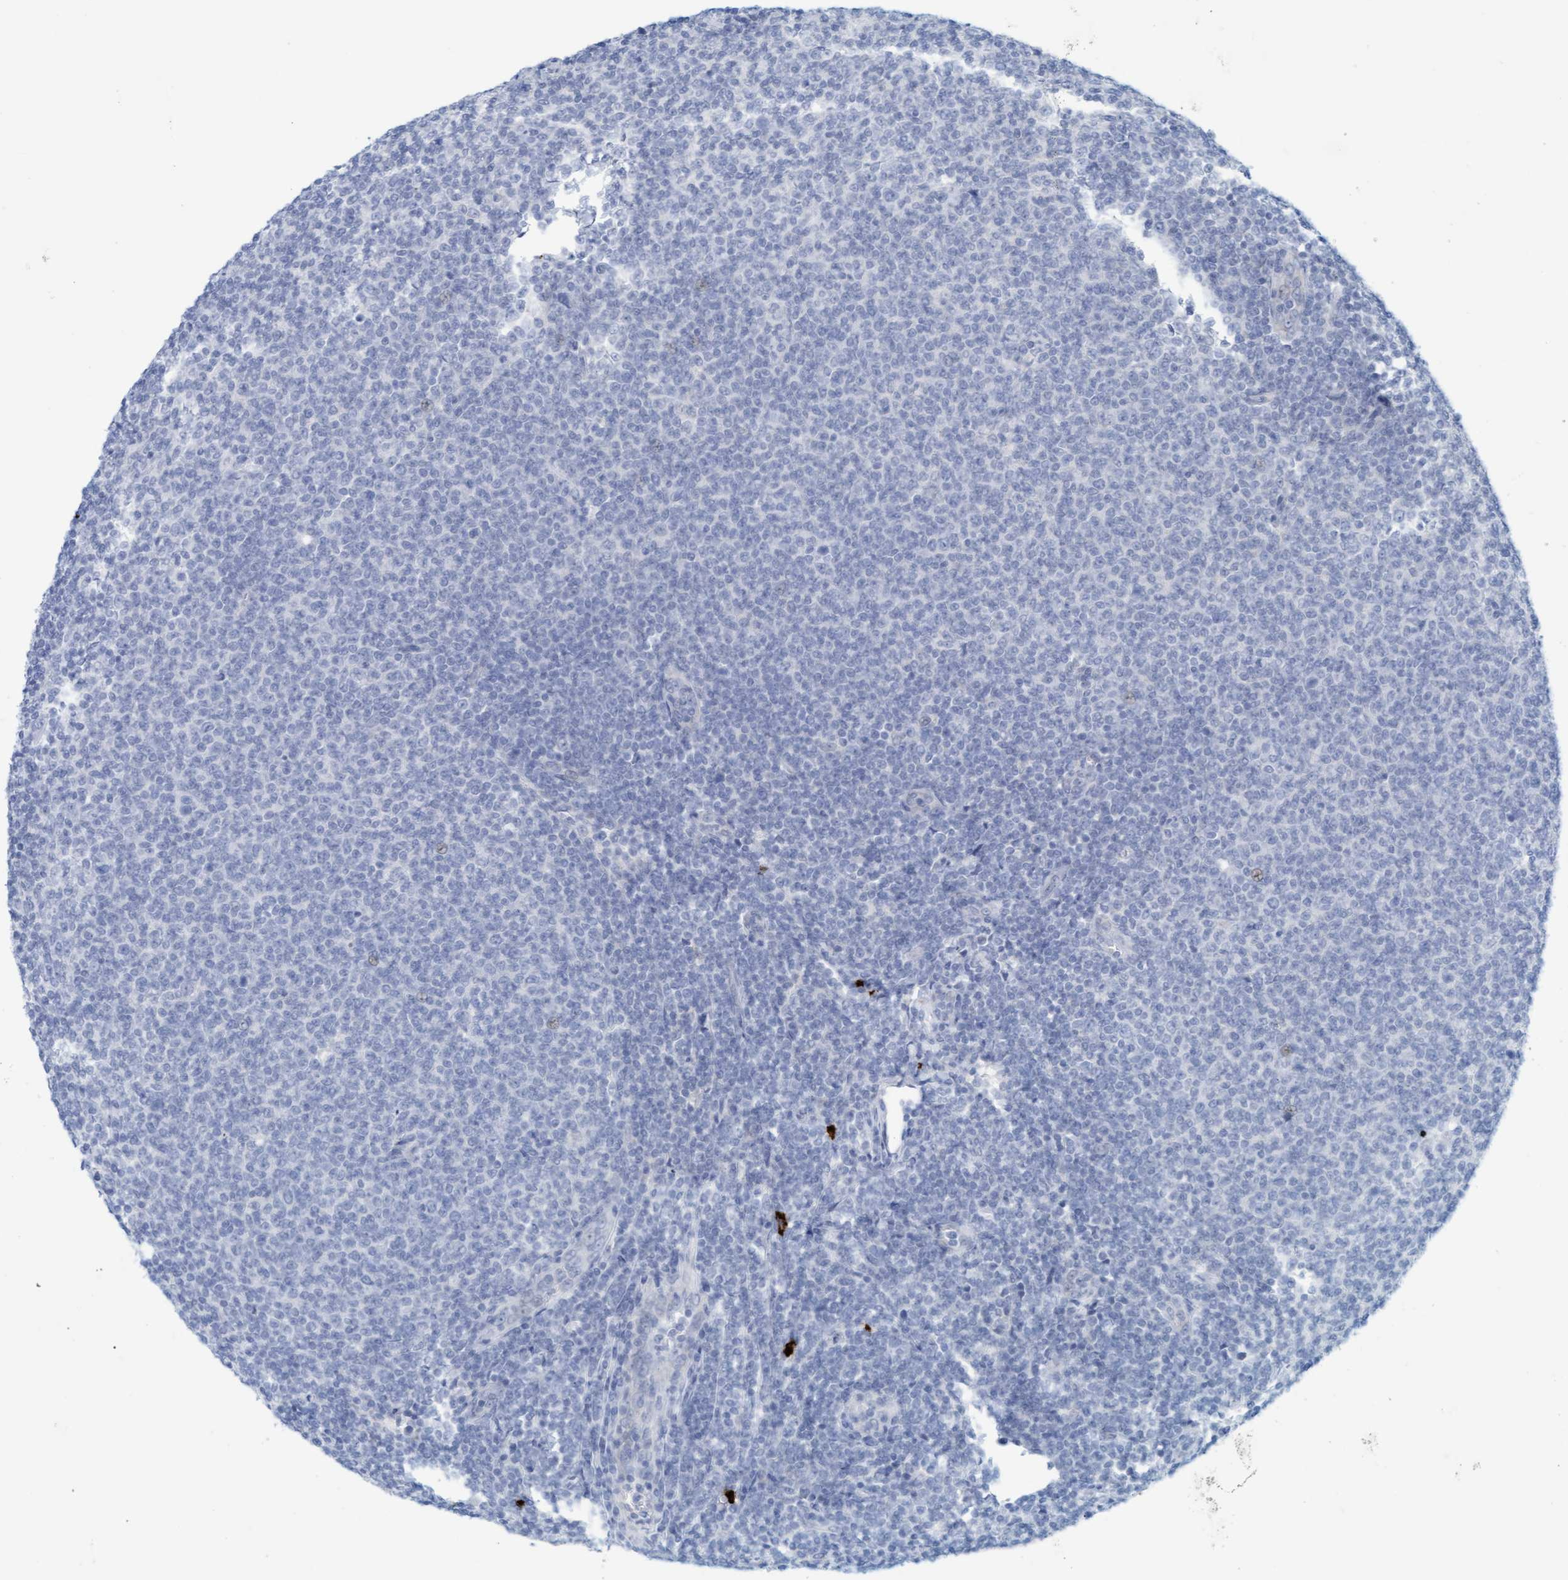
{"staining": {"intensity": "negative", "quantity": "none", "location": "none"}, "tissue": "lymphoma", "cell_type": "Tumor cells", "image_type": "cancer", "snomed": [{"axis": "morphology", "description": "Malignant lymphoma, non-Hodgkin's type, Low grade"}, {"axis": "topography", "description": "Lymph node"}], "caption": "Immunohistochemistry (IHC) micrograph of human malignant lymphoma, non-Hodgkin's type (low-grade) stained for a protein (brown), which shows no staining in tumor cells.", "gene": "CPA3", "patient": {"sex": "male", "age": 66}}